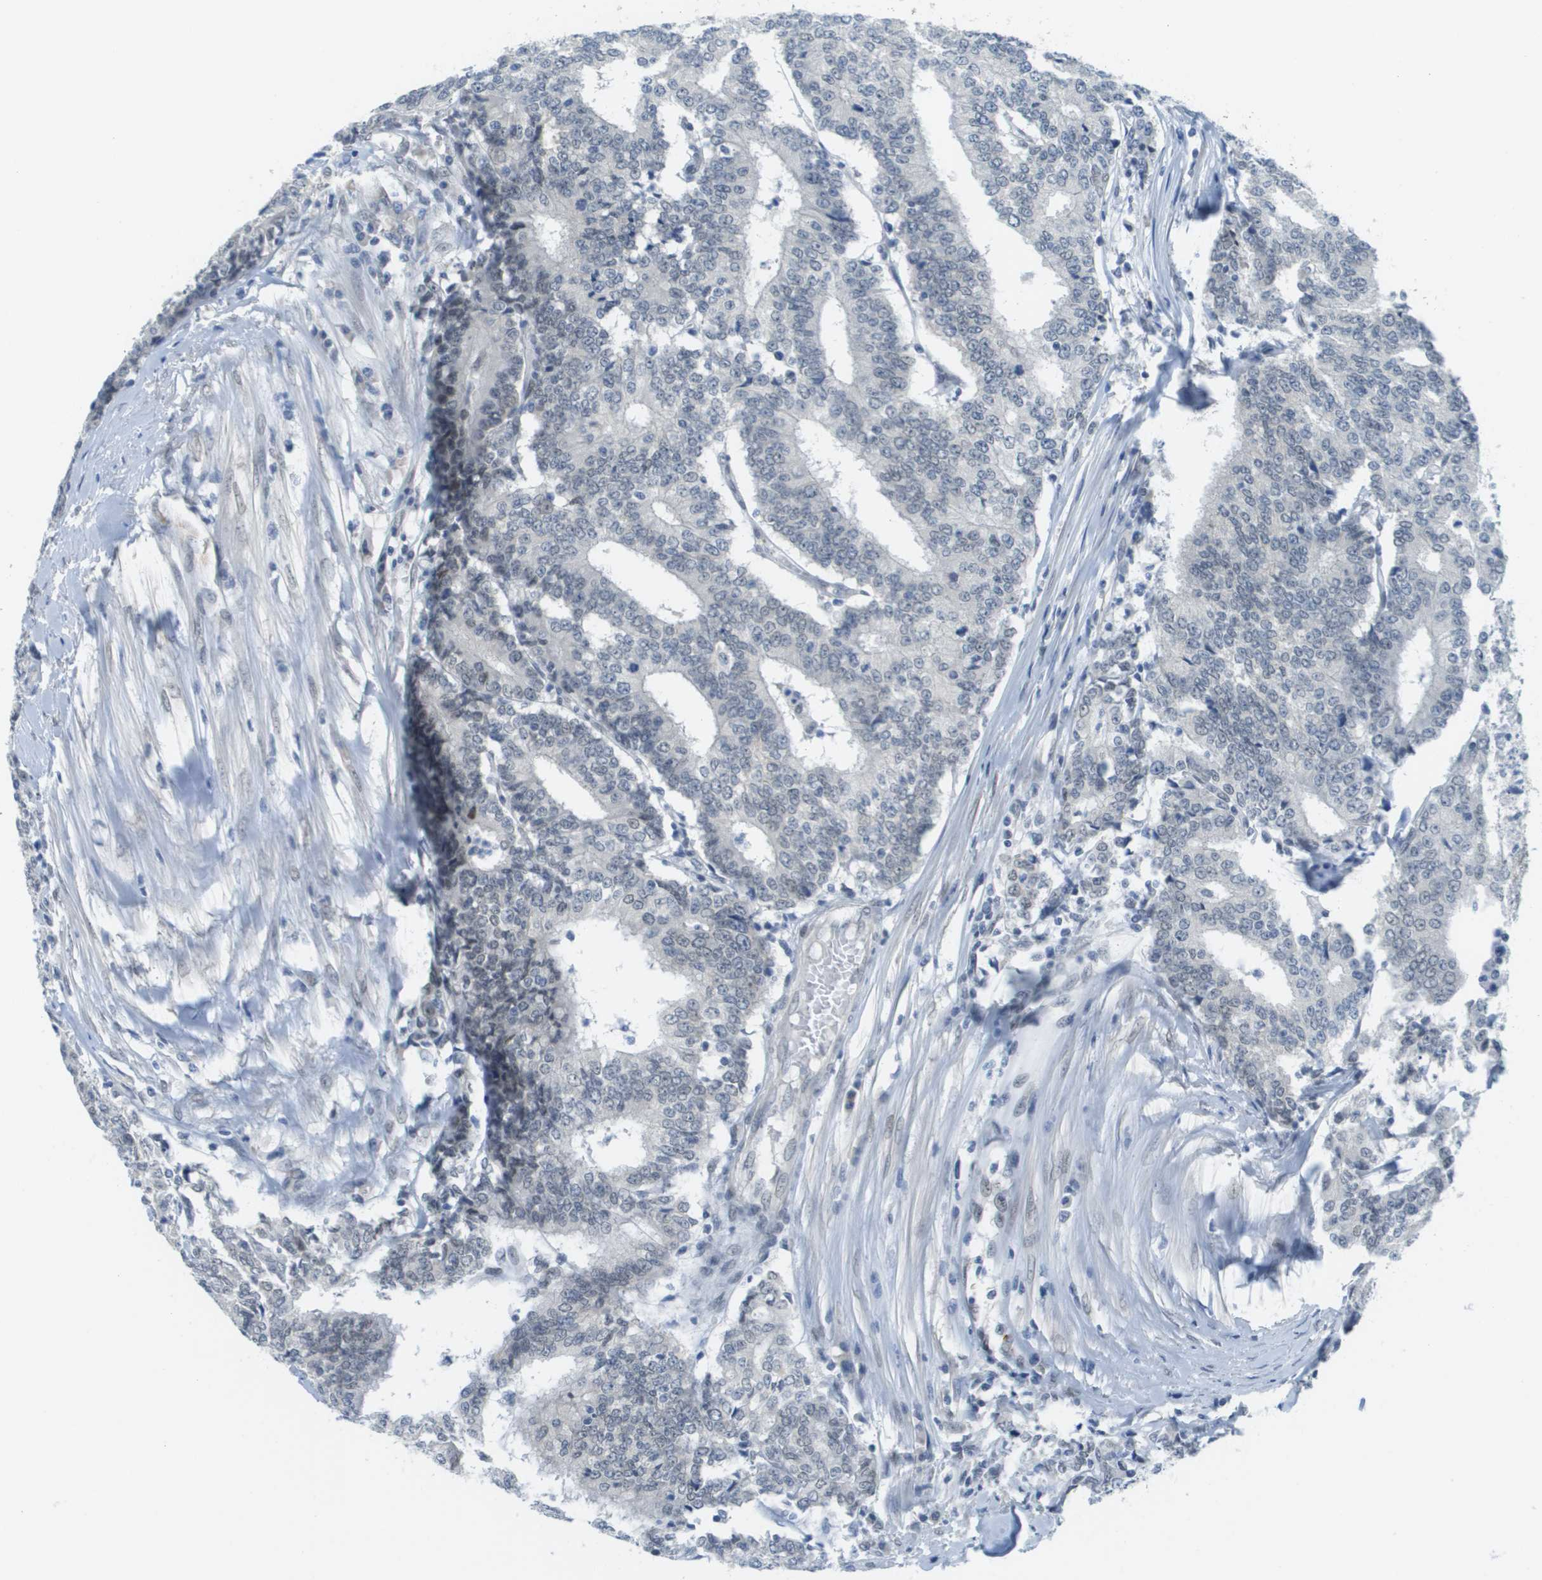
{"staining": {"intensity": "negative", "quantity": "none", "location": "none"}, "tissue": "prostate cancer", "cell_type": "Tumor cells", "image_type": "cancer", "snomed": [{"axis": "morphology", "description": "Normal tissue, NOS"}, {"axis": "morphology", "description": "Adenocarcinoma, High grade"}, {"axis": "topography", "description": "Prostate"}, {"axis": "topography", "description": "Seminal veicle"}], "caption": "This is an immunohistochemistry micrograph of human adenocarcinoma (high-grade) (prostate). There is no expression in tumor cells.", "gene": "ARID1B", "patient": {"sex": "male", "age": 55}}